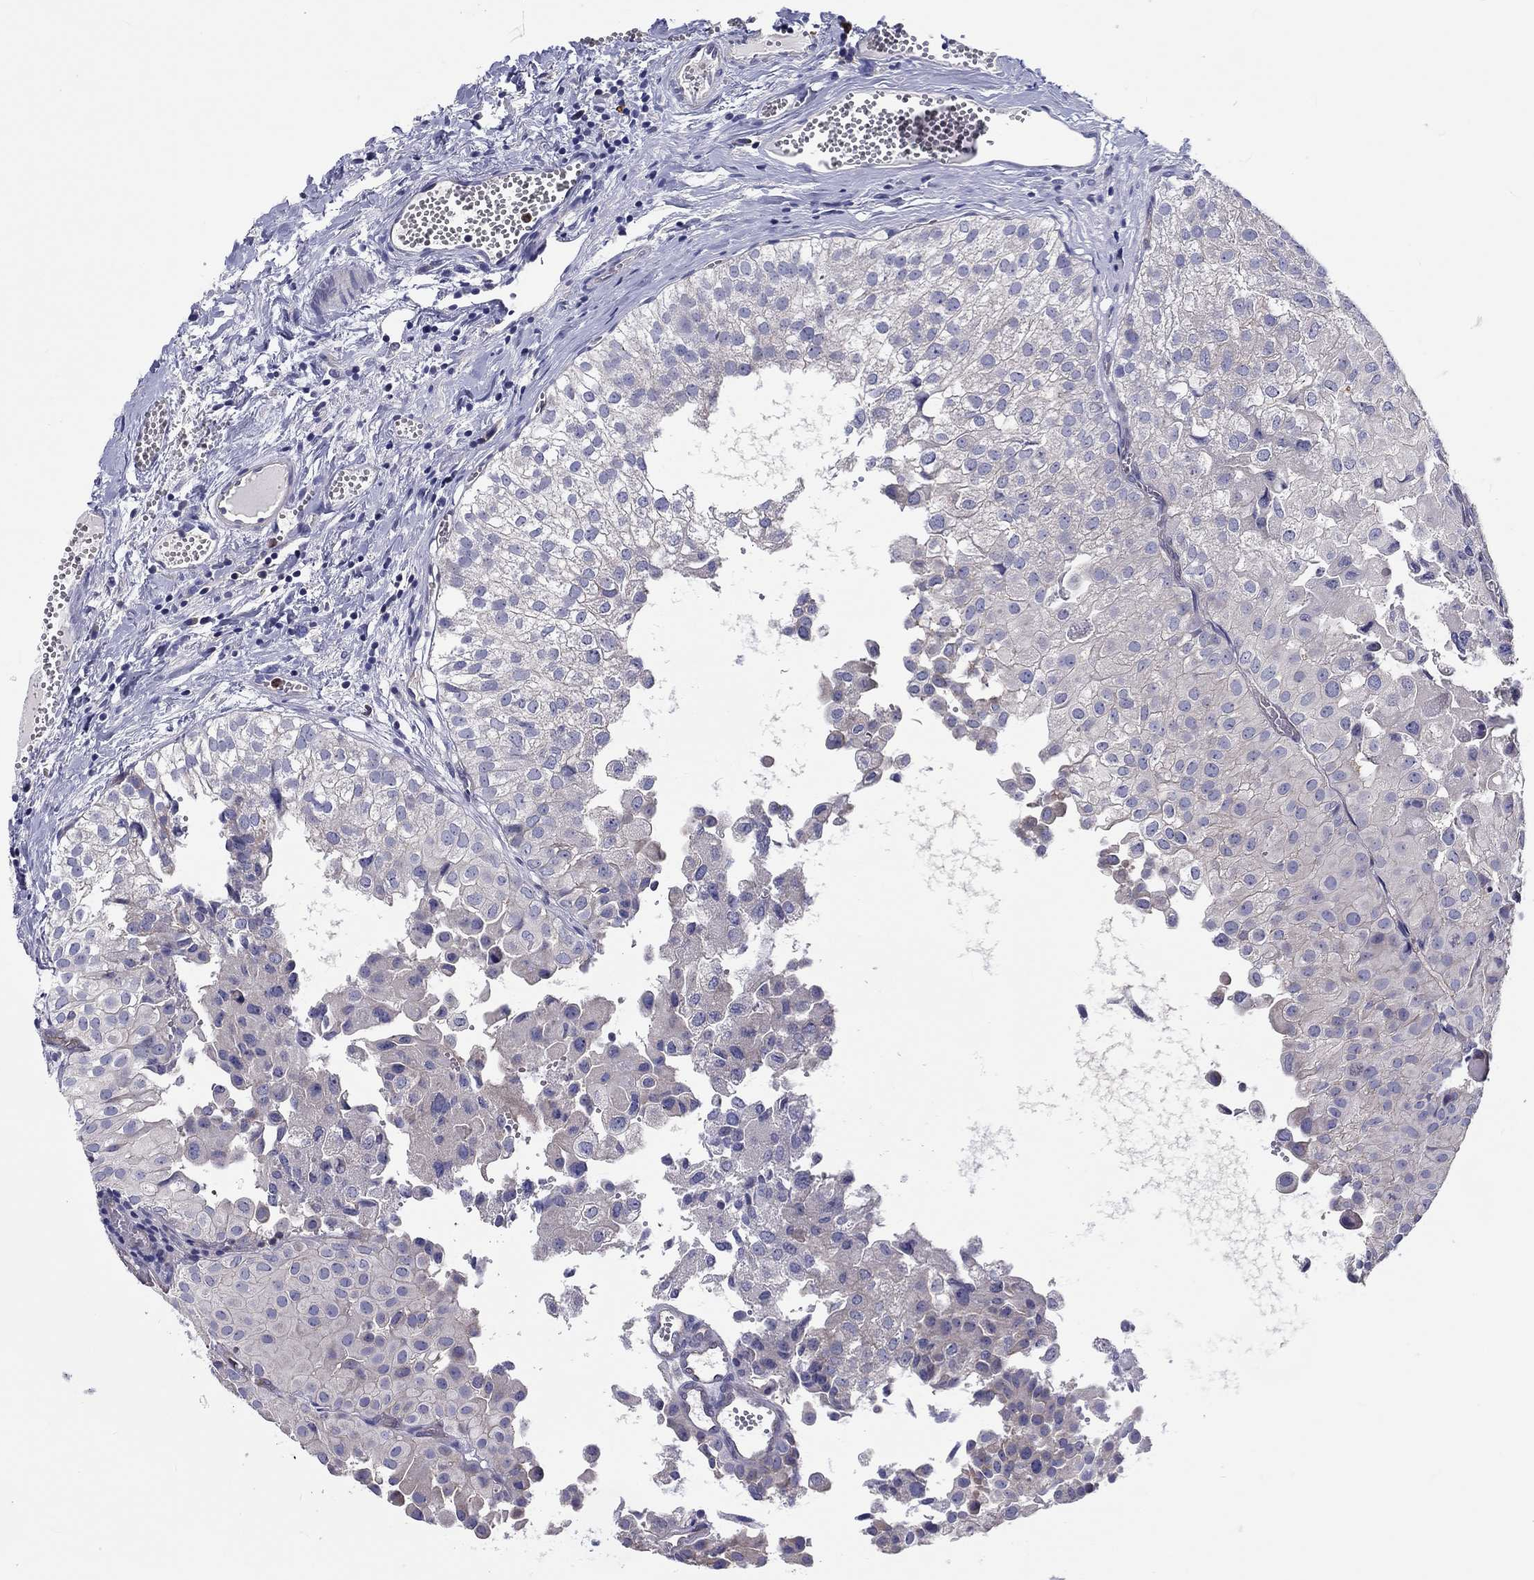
{"staining": {"intensity": "negative", "quantity": "none", "location": "none"}, "tissue": "urothelial cancer", "cell_type": "Tumor cells", "image_type": "cancer", "snomed": [{"axis": "morphology", "description": "Urothelial carcinoma, Low grade"}, {"axis": "topography", "description": "Urinary bladder"}], "caption": "DAB (3,3'-diaminobenzidine) immunohistochemical staining of human urothelial cancer exhibits no significant expression in tumor cells.", "gene": "ABCG4", "patient": {"sex": "female", "age": 78}}